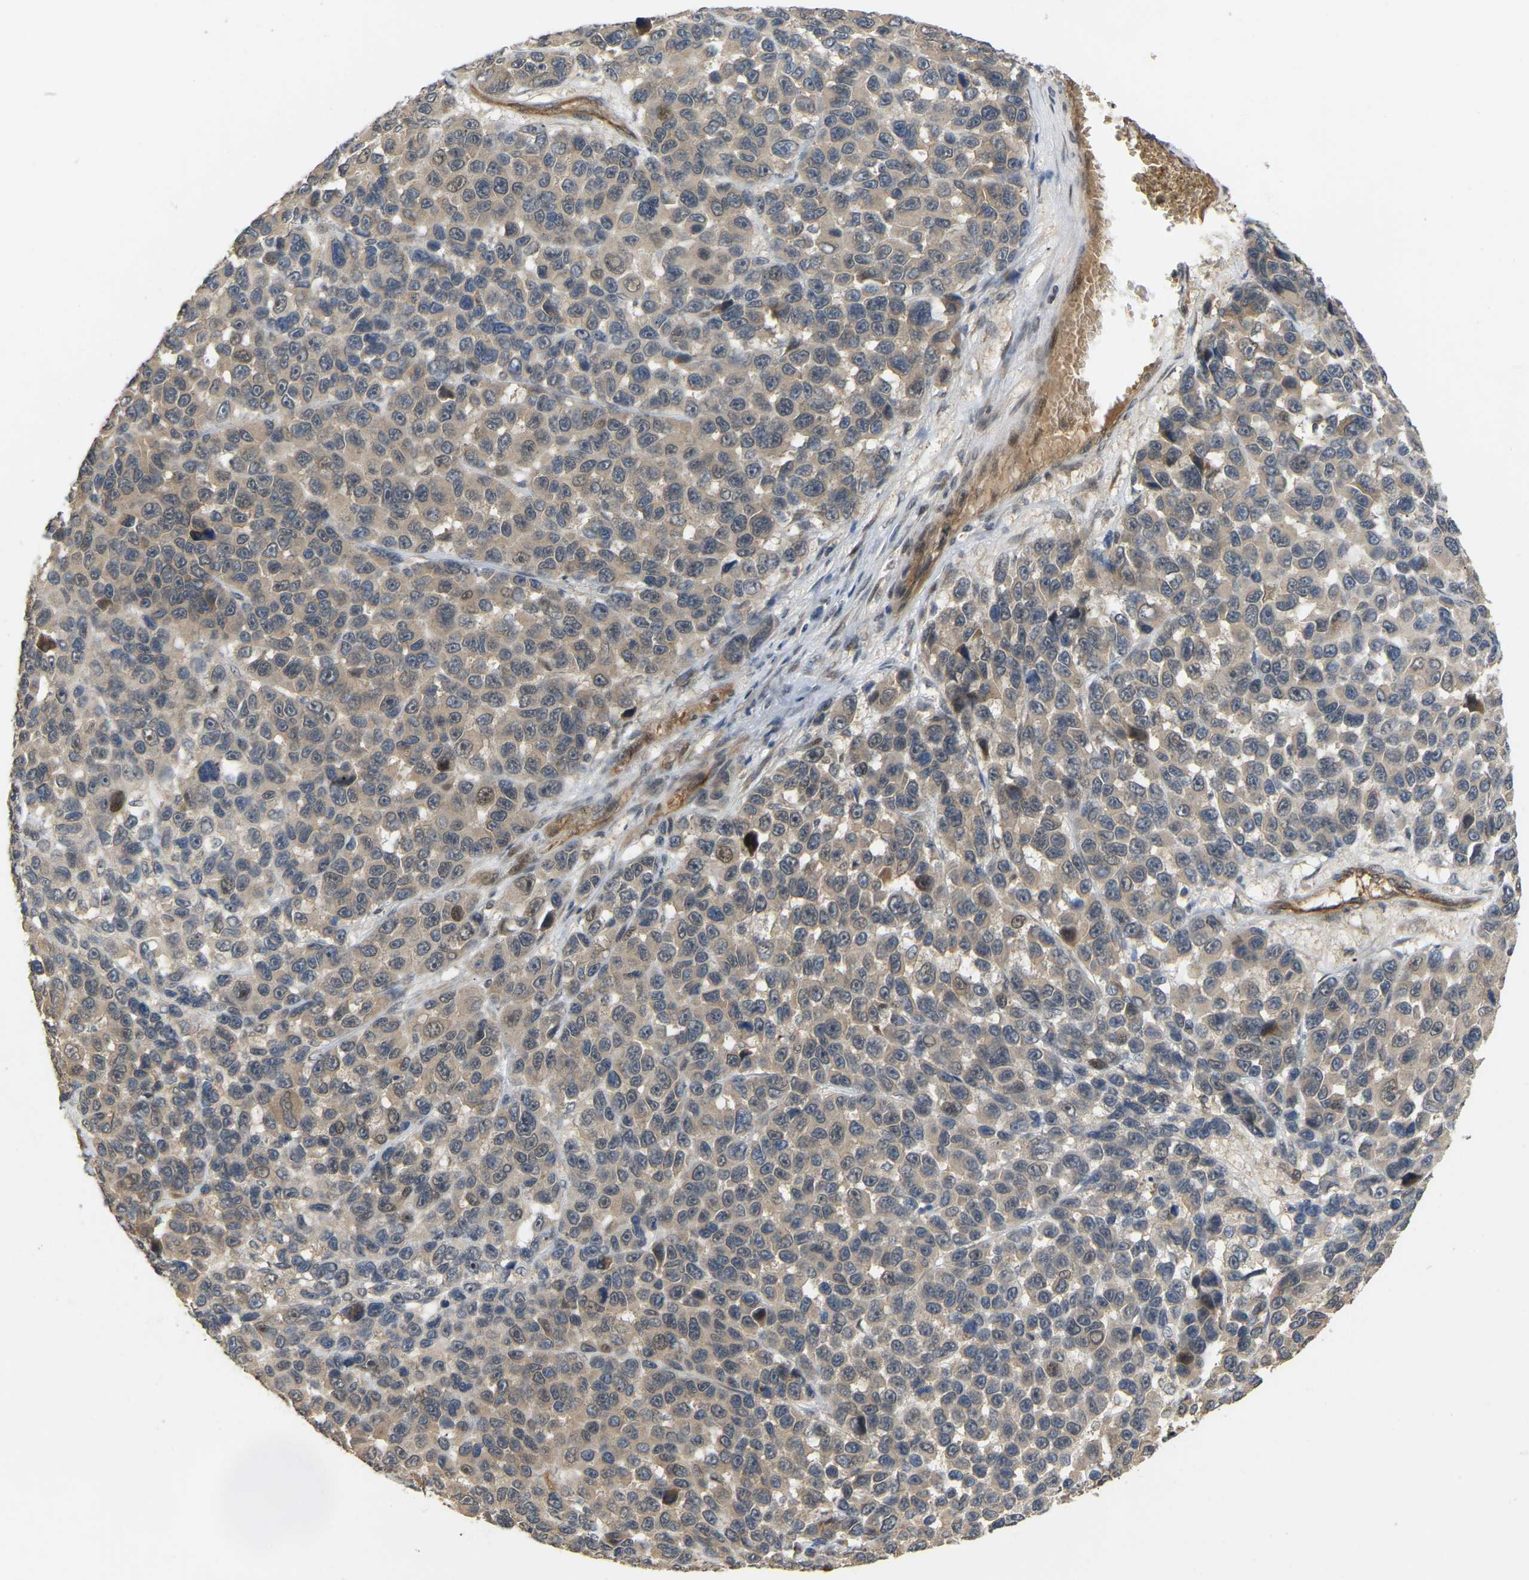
{"staining": {"intensity": "weak", "quantity": "25%-75%", "location": "cytoplasmic/membranous,nuclear"}, "tissue": "melanoma", "cell_type": "Tumor cells", "image_type": "cancer", "snomed": [{"axis": "morphology", "description": "Malignant melanoma, NOS"}, {"axis": "topography", "description": "Skin"}], "caption": "Melanoma was stained to show a protein in brown. There is low levels of weak cytoplasmic/membranous and nuclear positivity in about 25%-75% of tumor cells.", "gene": "LIMK2", "patient": {"sex": "male", "age": 53}}